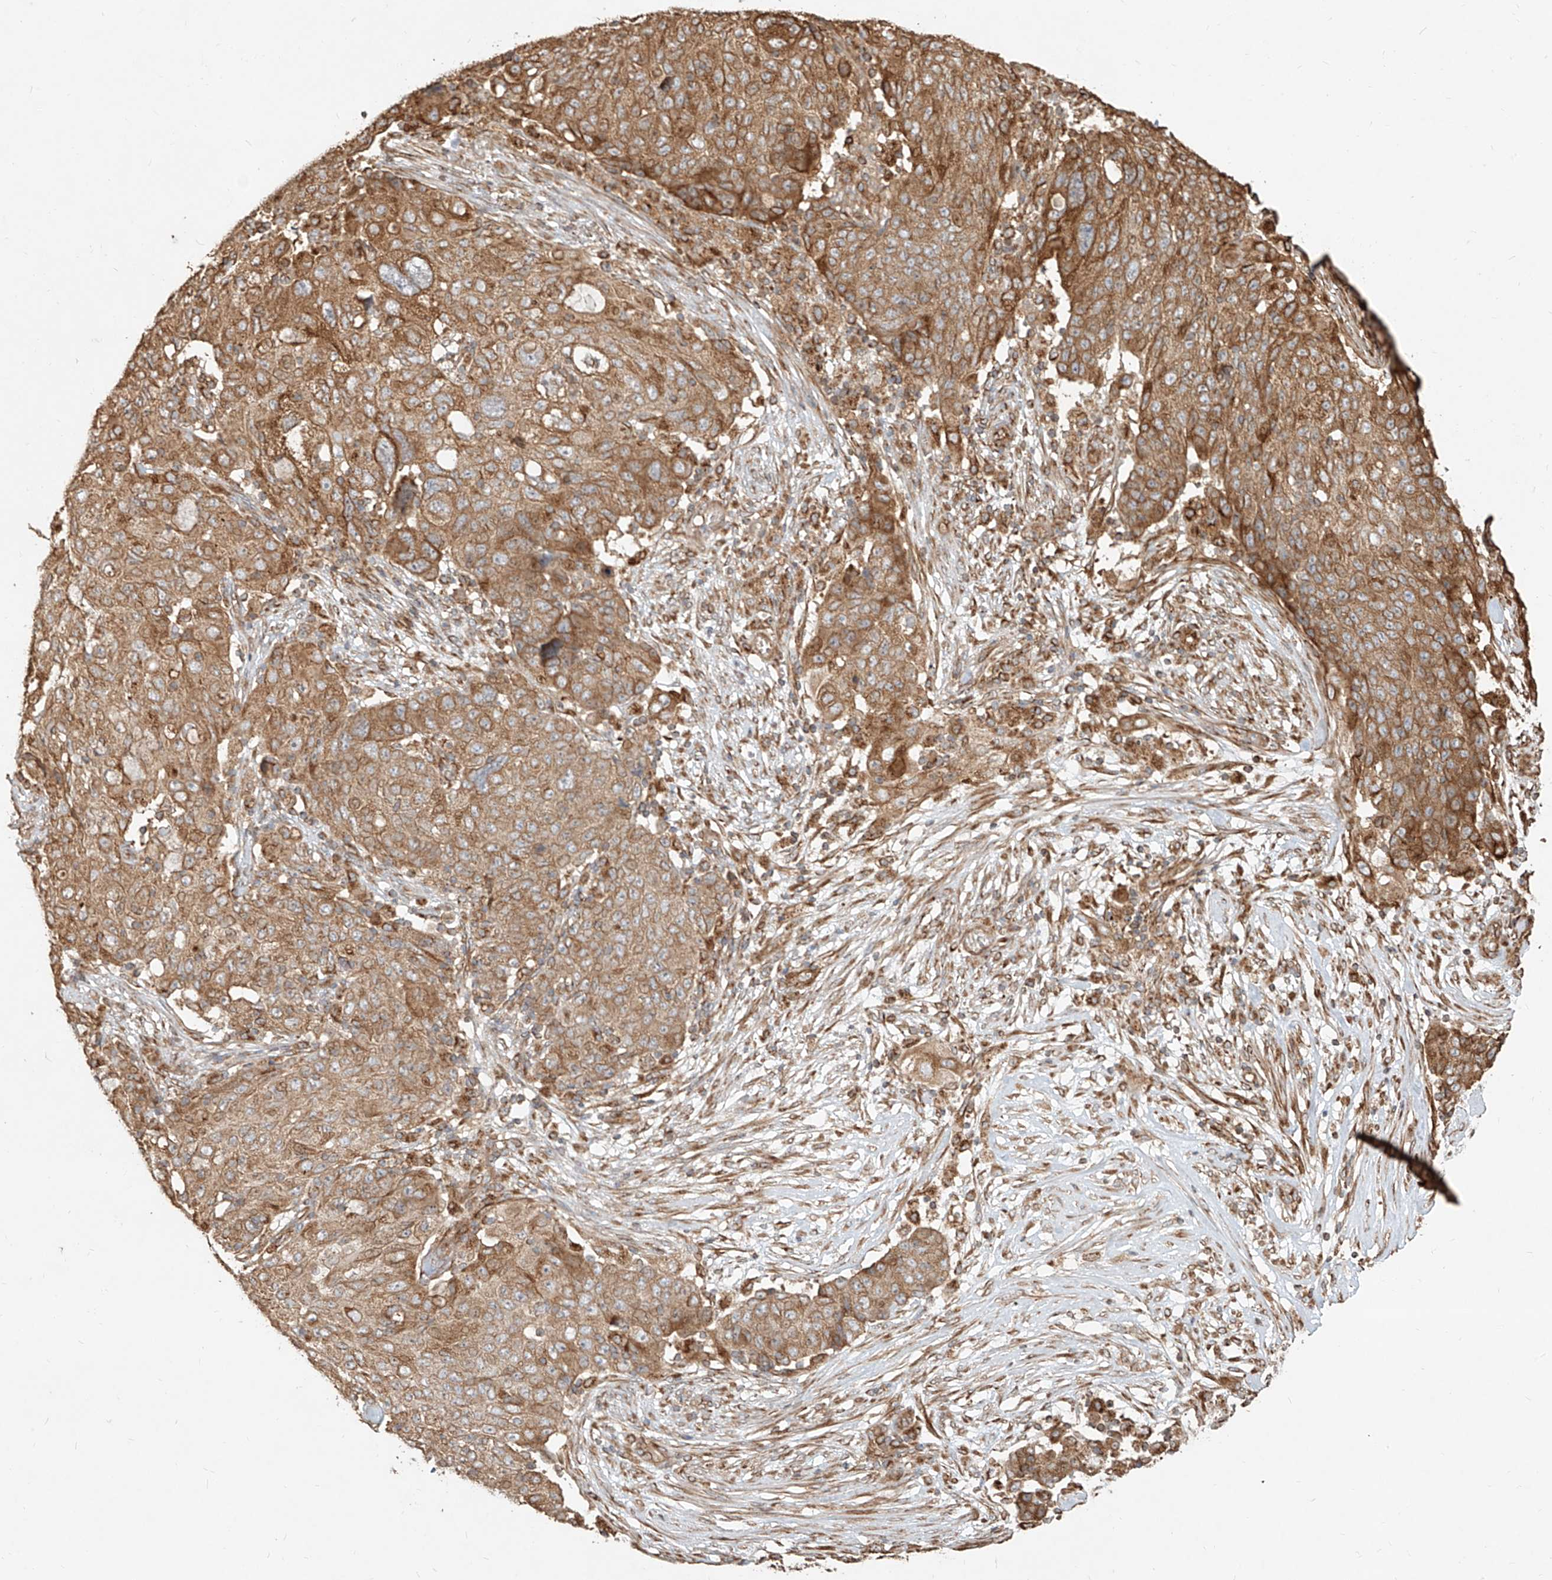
{"staining": {"intensity": "moderate", "quantity": ">75%", "location": "cytoplasmic/membranous"}, "tissue": "ovarian cancer", "cell_type": "Tumor cells", "image_type": "cancer", "snomed": [{"axis": "morphology", "description": "Carcinoma, endometroid"}, {"axis": "topography", "description": "Ovary"}], "caption": "There is medium levels of moderate cytoplasmic/membranous staining in tumor cells of ovarian endometroid carcinoma, as demonstrated by immunohistochemical staining (brown color).", "gene": "EFNB1", "patient": {"sex": "female", "age": 42}}